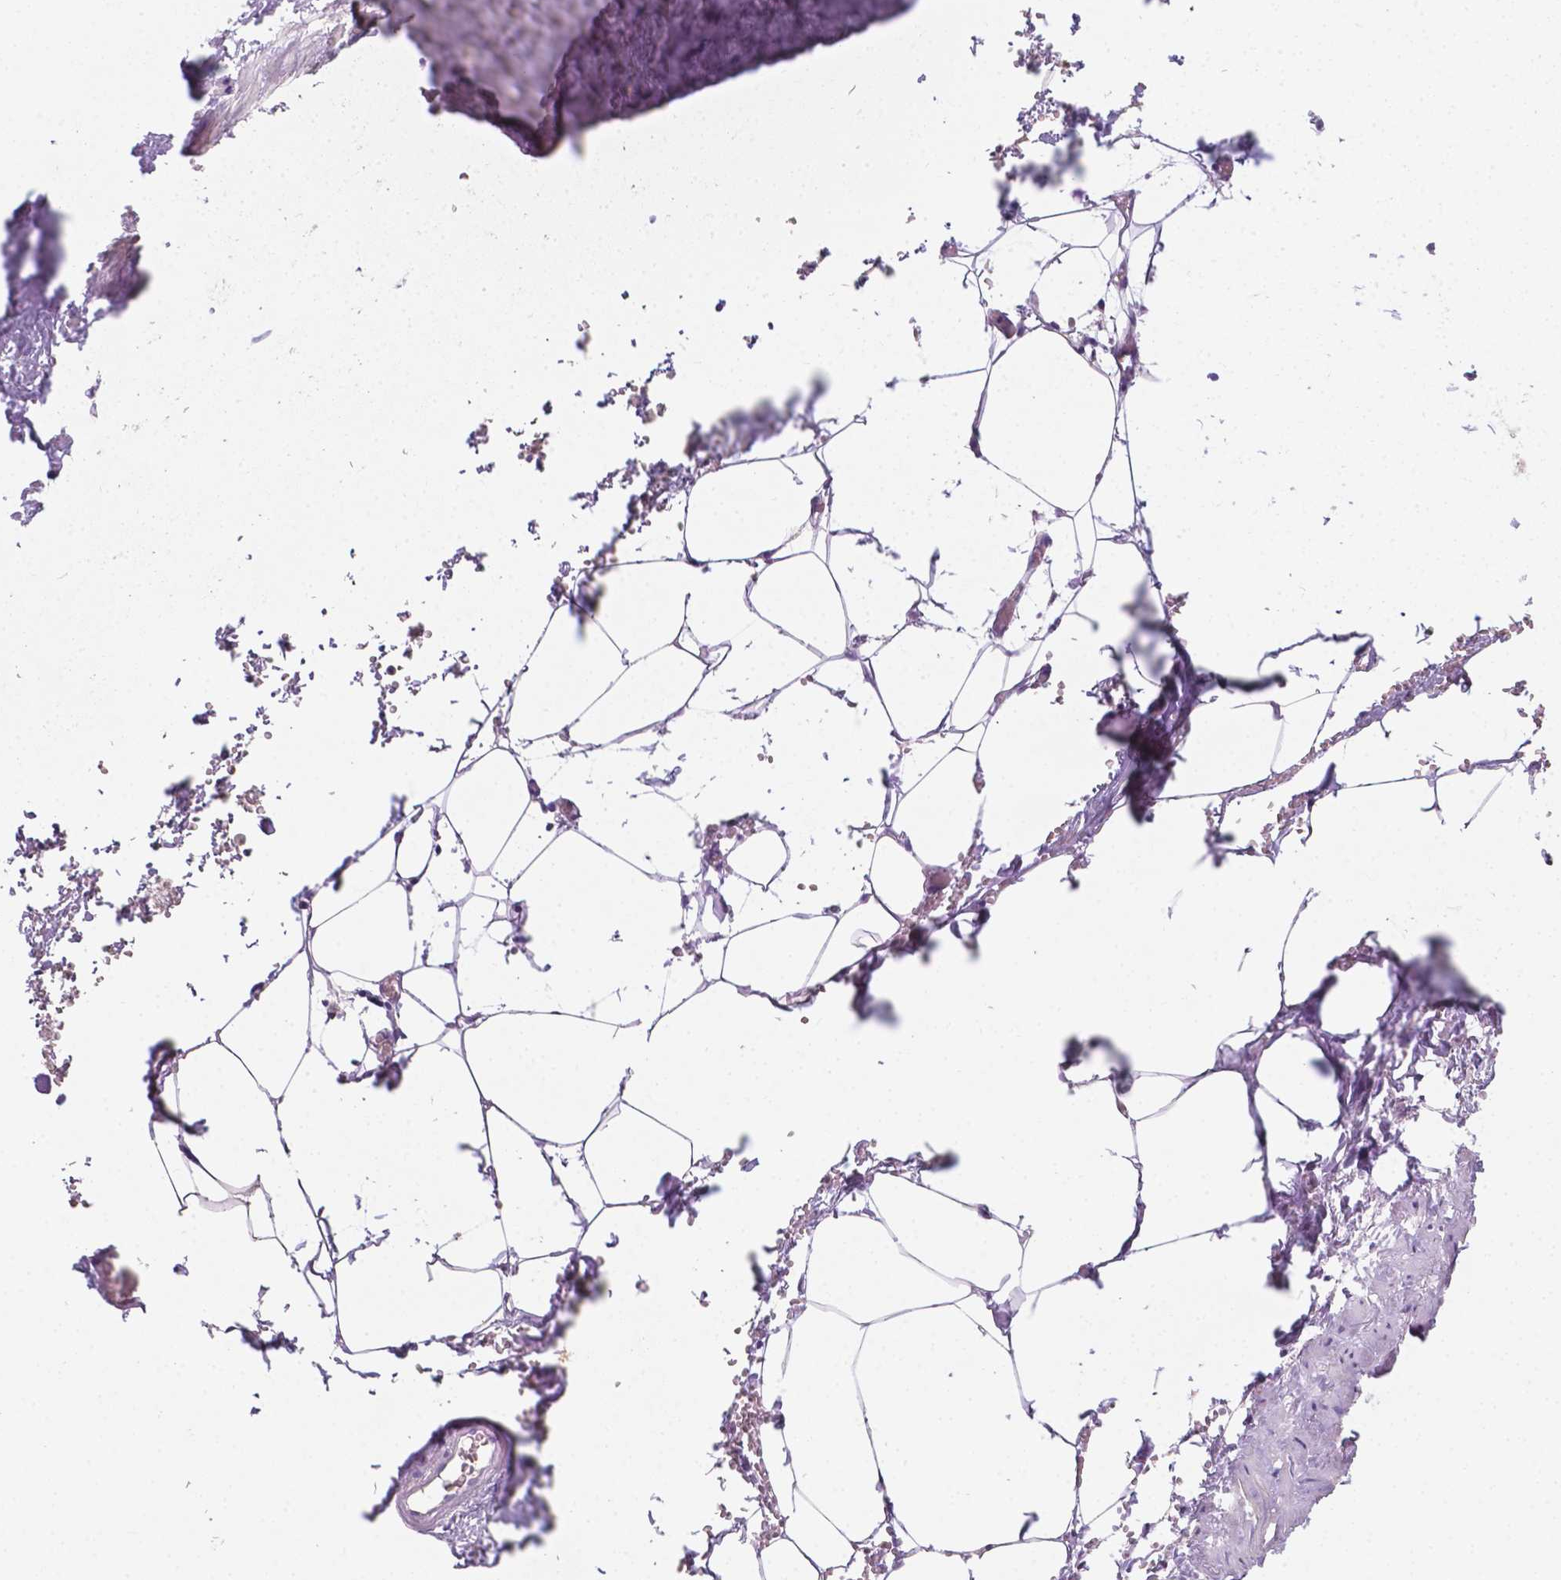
{"staining": {"intensity": "negative", "quantity": "none", "location": "none"}, "tissue": "adipose tissue", "cell_type": "Adipocytes", "image_type": "normal", "snomed": [{"axis": "morphology", "description": "Normal tissue, NOS"}, {"axis": "topography", "description": "Prostate"}, {"axis": "topography", "description": "Peripheral nerve tissue"}], "caption": "Immunohistochemistry of unremarkable human adipose tissue shows no positivity in adipocytes.", "gene": "EGFR", "patient": {"sex": "male", "age": 55}}